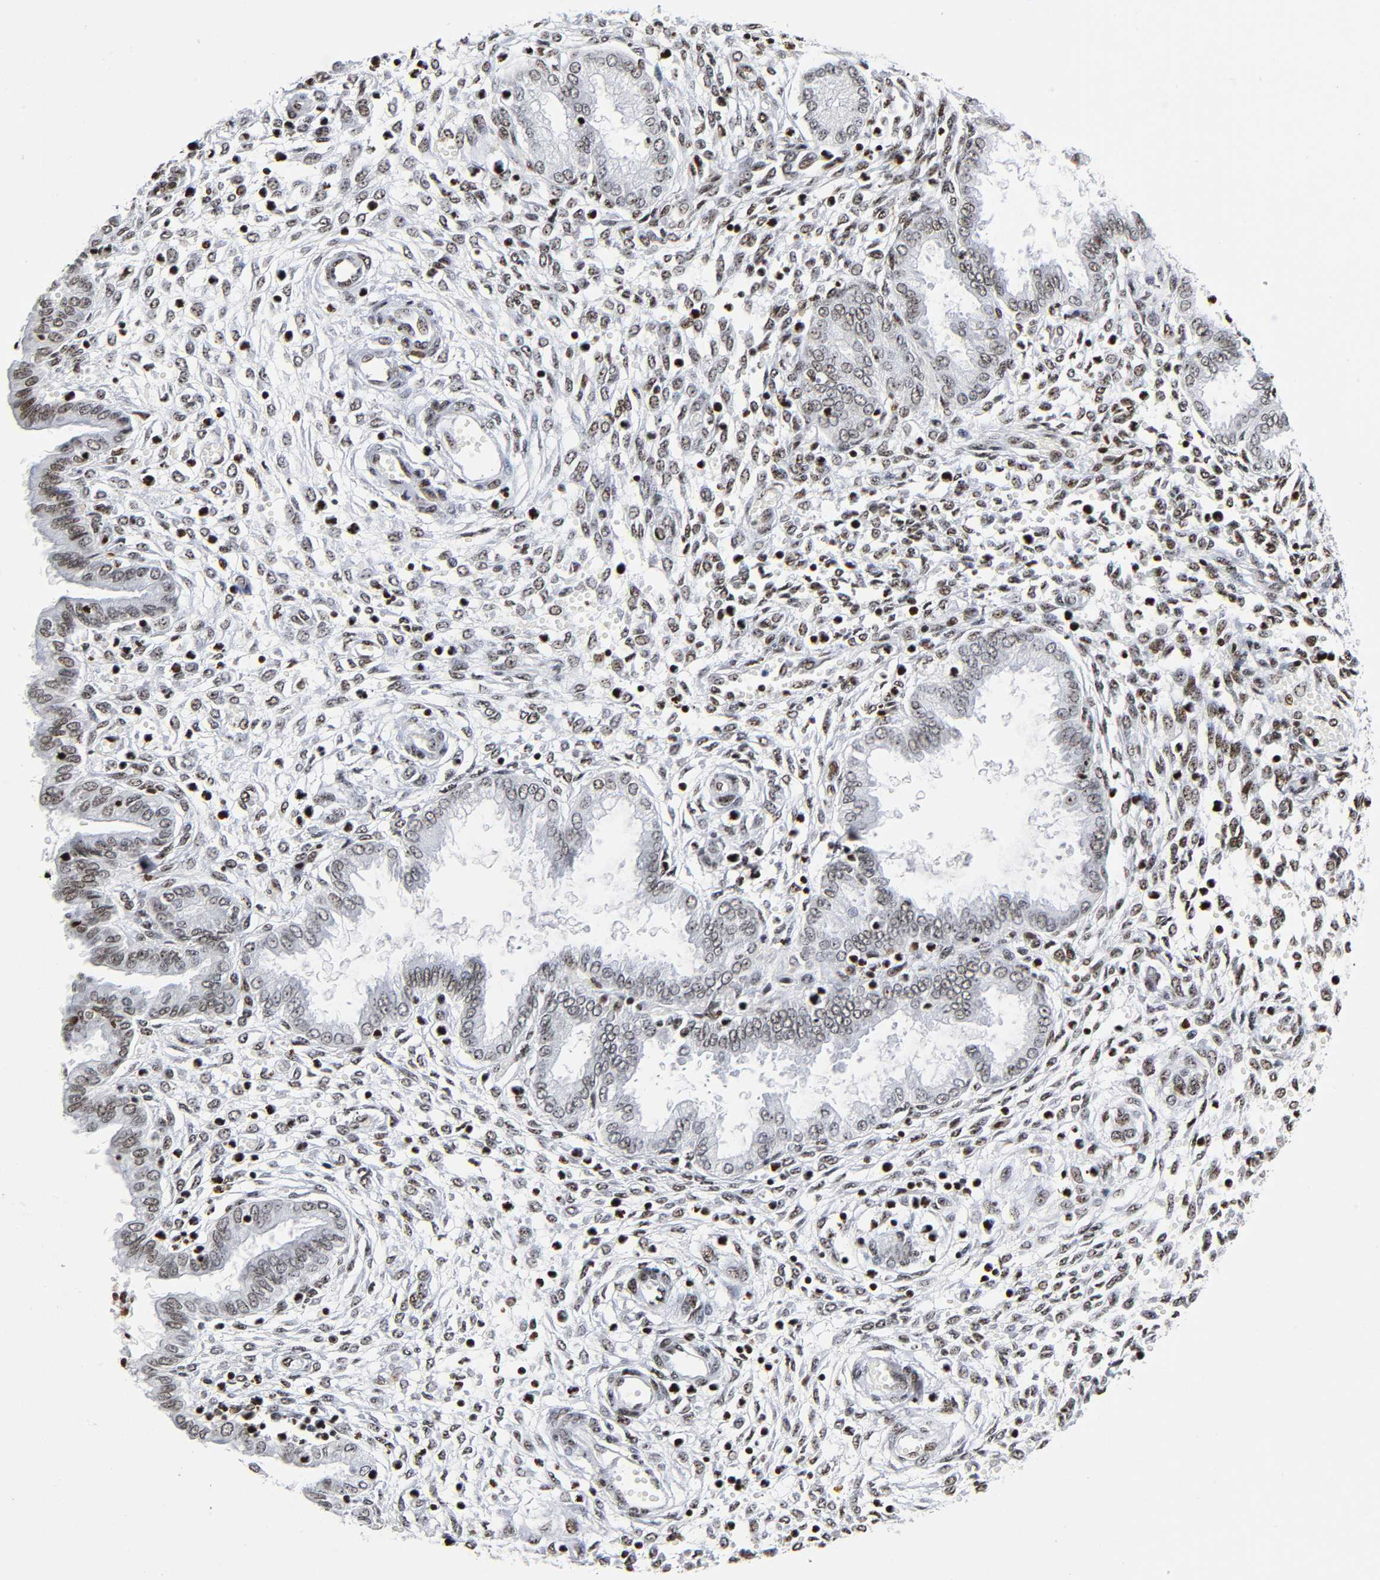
{"staining": {"intensity": "moderate", "quantity": ">75%", "location": "nuclear"}, "tissue": "endometrium", "cell_type": "Cells in endometrial stroma", "image_type": "normal", "snomed": [{"axis": "morphology", "description": "Normal tissue, NOS"}, {"axis": "topography", "description": "Endometrium"}], "caption": "Protein staining of unremarkable endometrium shows moderate nuclear positivity in about >75% of cells in endometrial stroma.", "gene": "UBTF", "patient": {"sex": "female", "age": 33}}